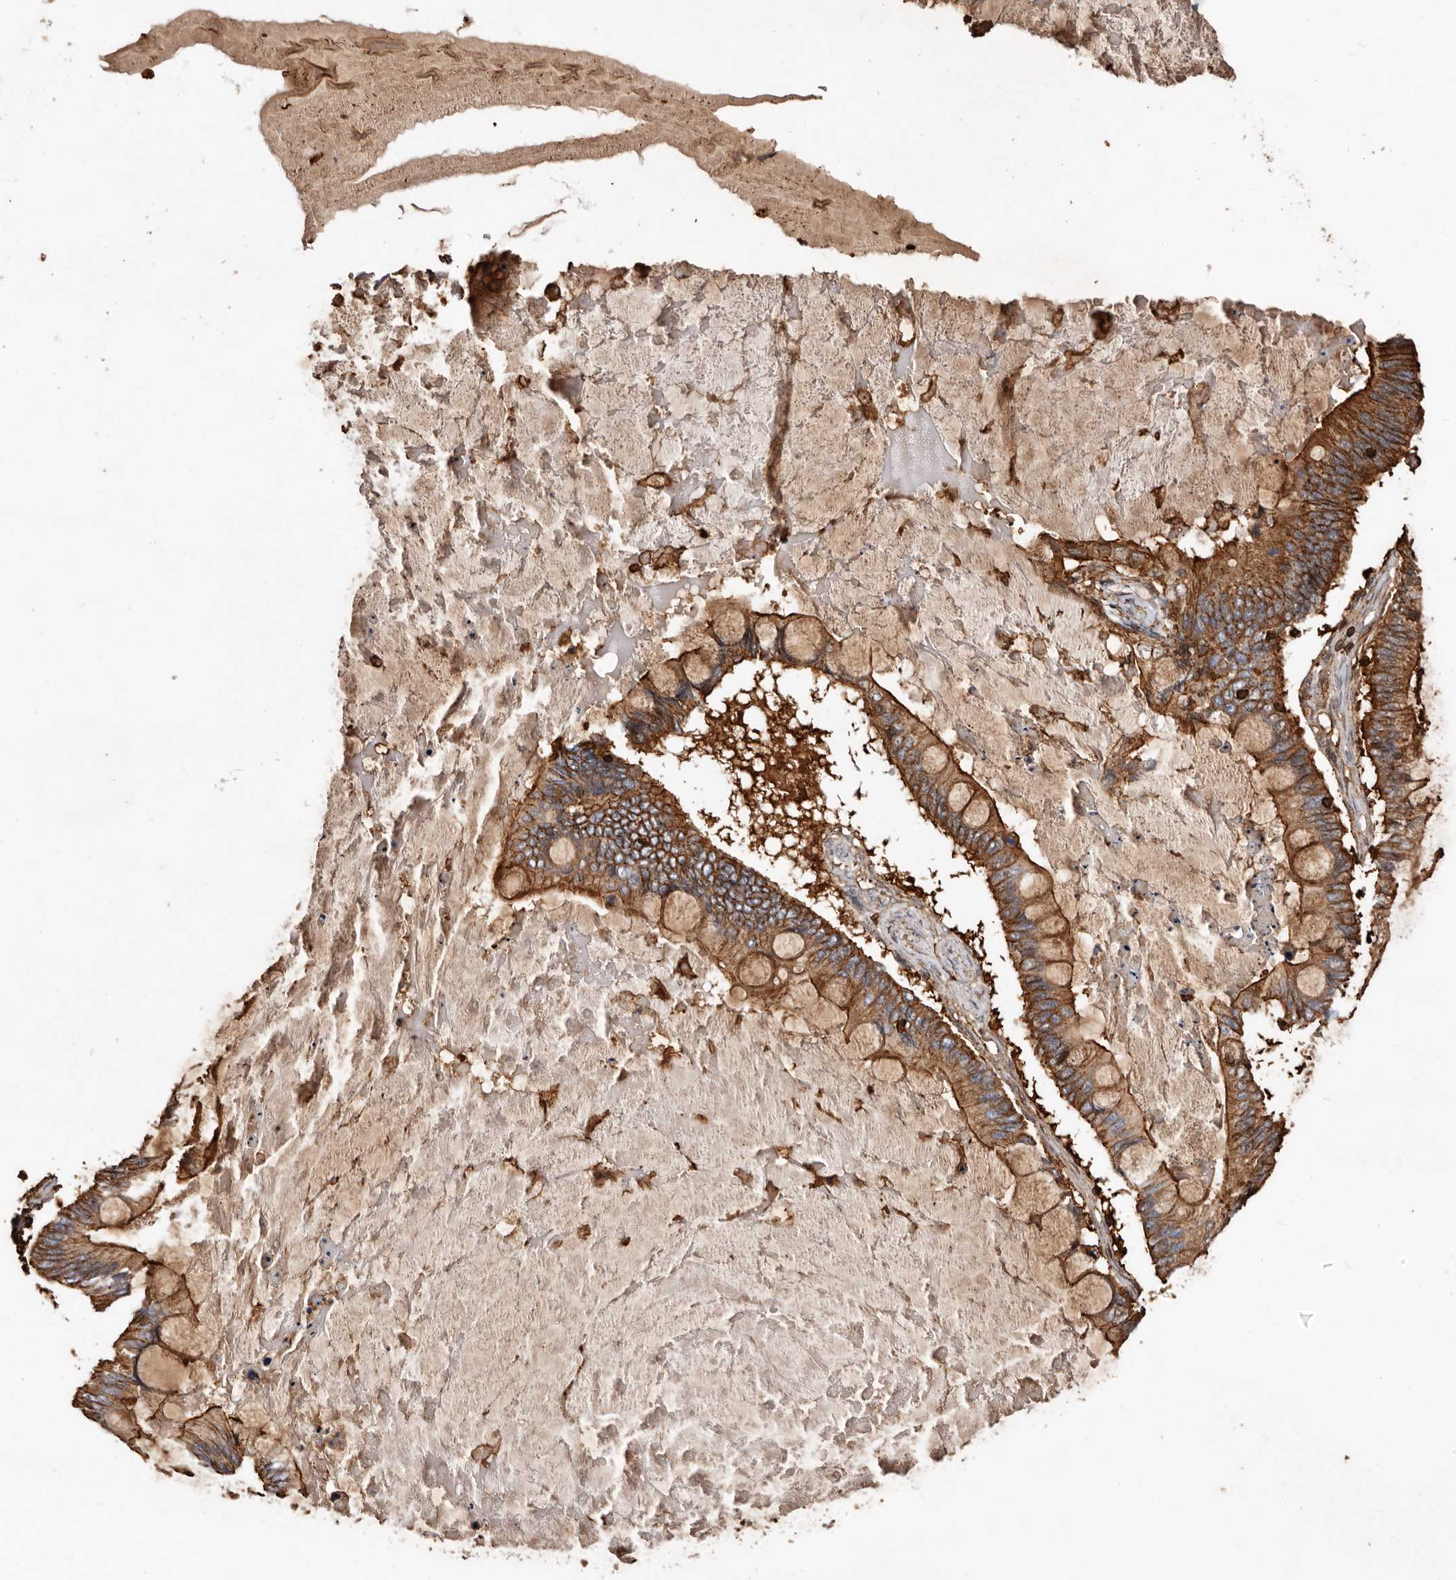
{"staining": {"intensity": "strong", "quantity": ">75%", "location": "cytoplasmic/membranous"}, "tissue": "ovarian cancer", "cell_type": "Tumor cells", "image_type": "cancer", "snomed": [{"axis": "morphology", "description": "Cystadenocarcinoma, mucinous, NOS"}, {"axis": "topography", "description": "Ovary"}], "caption": "Protein analysis of ovarian mucinous cystadenocarcinoma tissue exhibits strong cytoplasmic/membranous expression in about >75% of tumor cells.", "gene": "COQ8B", "patient": {"sex": "female", "age": 61}}